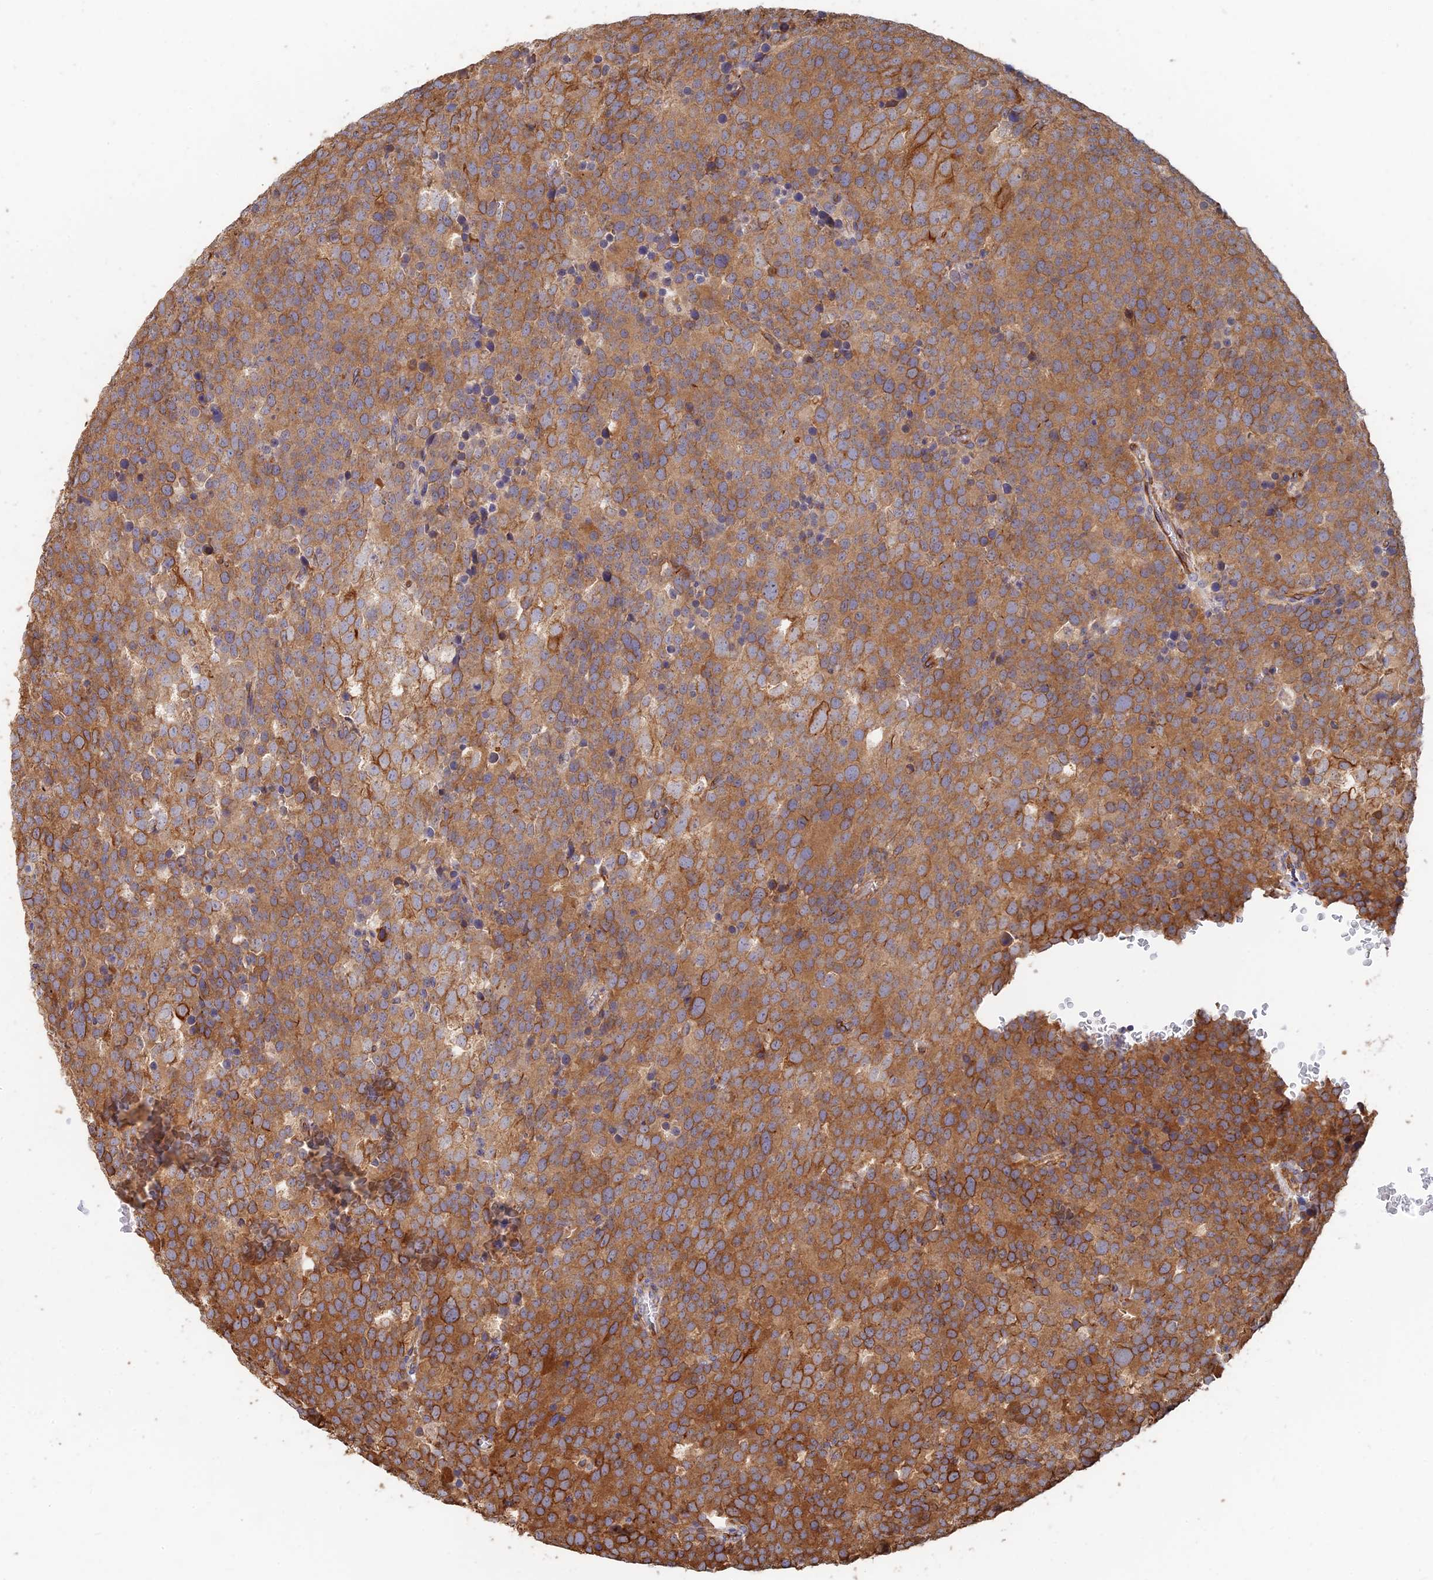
{"staining": {"intensity": "moderate", "quantity": ">75%", "location": "cytoplasmic/membranous"}, "tissue": "testis cancer", "cell_type": "Tumor cells", "image_type": "cancer", "snomed": [{"axis": "morphology", "description": "Seminoma, NOS"}, {"axis": "topography", "description": "Testis"}], "caption": "High-power microscopy captured an IHC photomicrograph of testis seminoma, revealing moderate cytoplasmic/membranous positivity in about >75% of tumor cells.", "gene": "WBP11", "patient": {"sex": "male", "age": 71}}